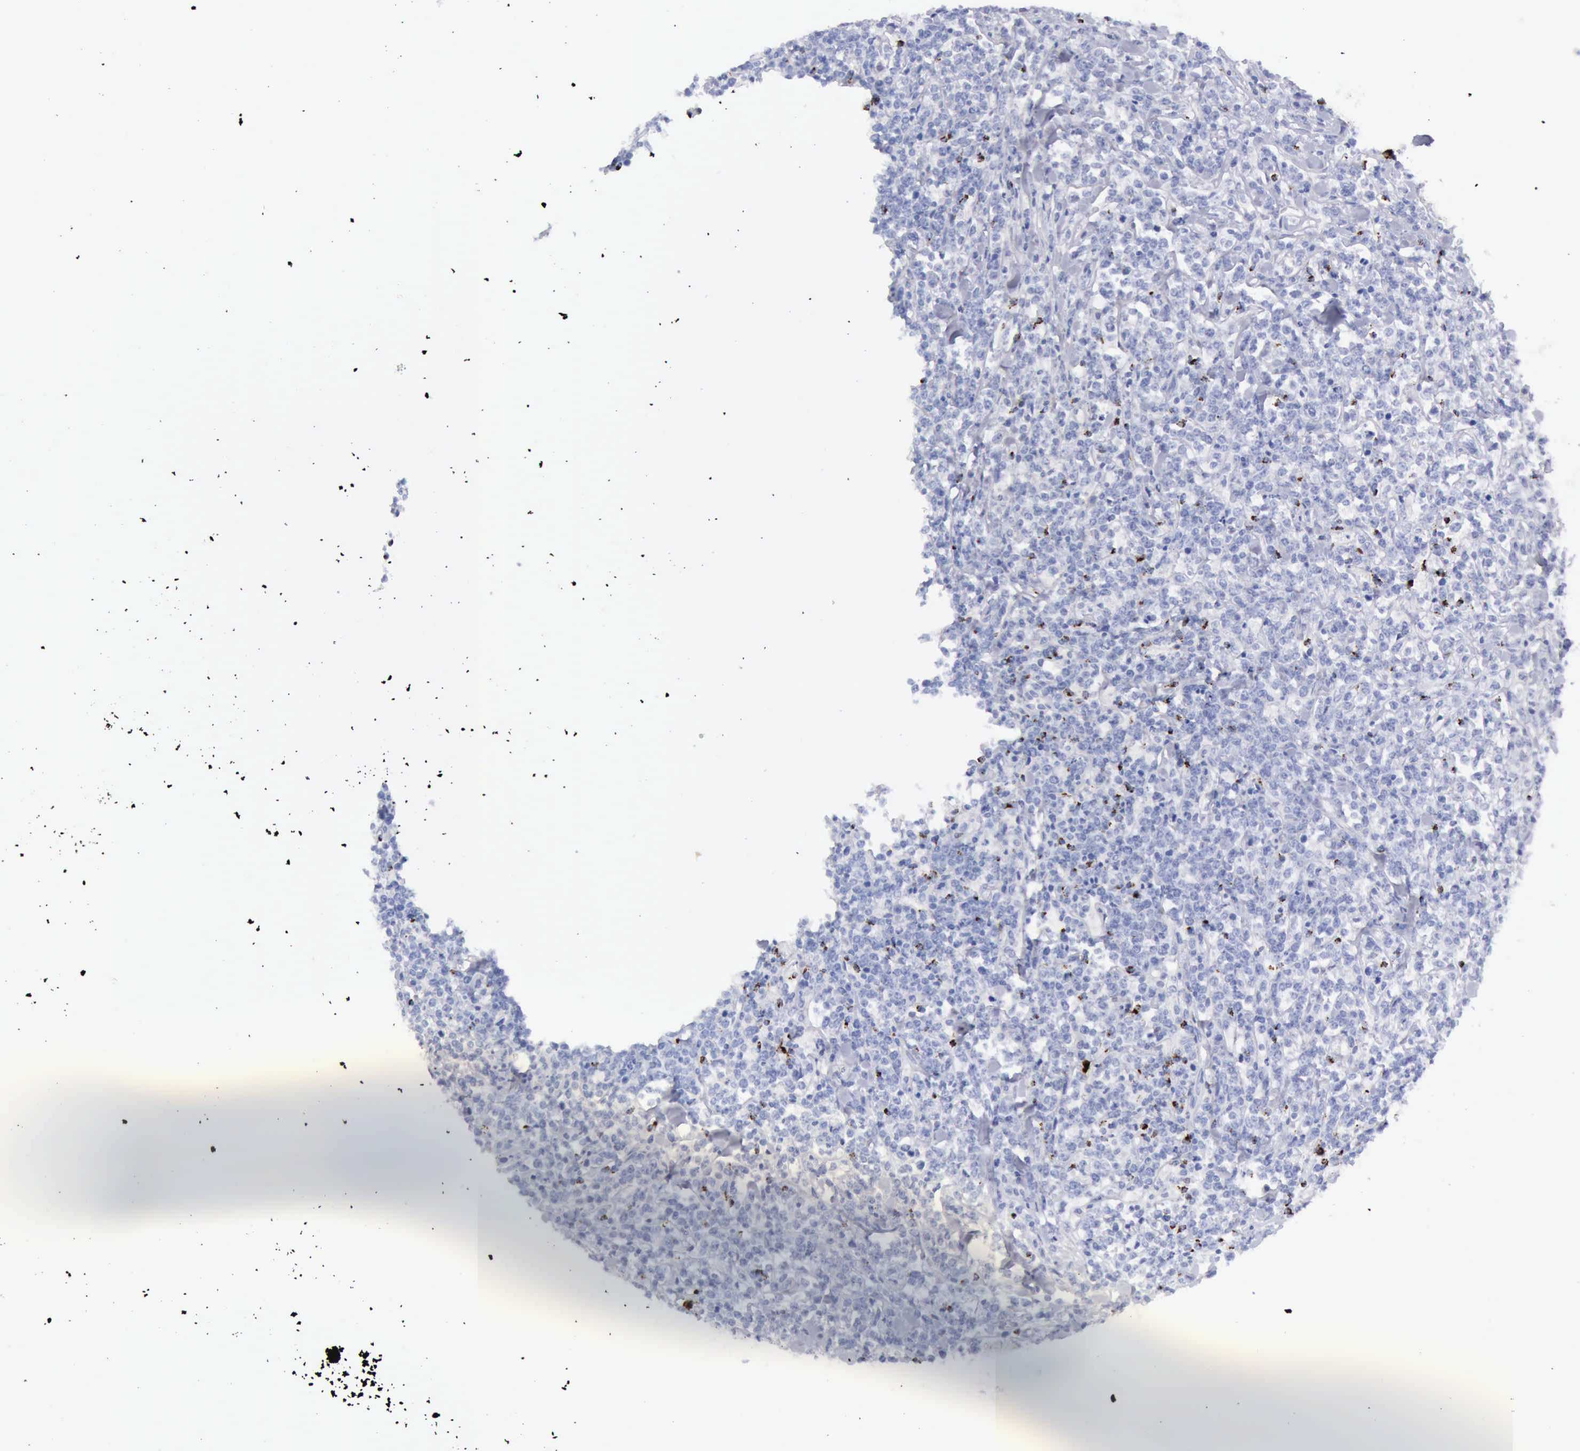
{"staining": {"intensity": "negative", "quantity": "none", "location": "none"}, "tissue": "lymphoma", "cell_type": "Tumor cells", "image_type": "cancer", "snomed": [{"axis": "morphology", "description": "Malignant lymphoma, non-Hodgkin's type, High grade"}, {"axis": "topography", "description": "Small intestine"}, {"axis": "topography", "description": "Colon"}], "caption": "There is no significant staining in tumor cells of lymphoma.", "gene": "GZMB", "patient": {"sex": "male", "age": 8}}